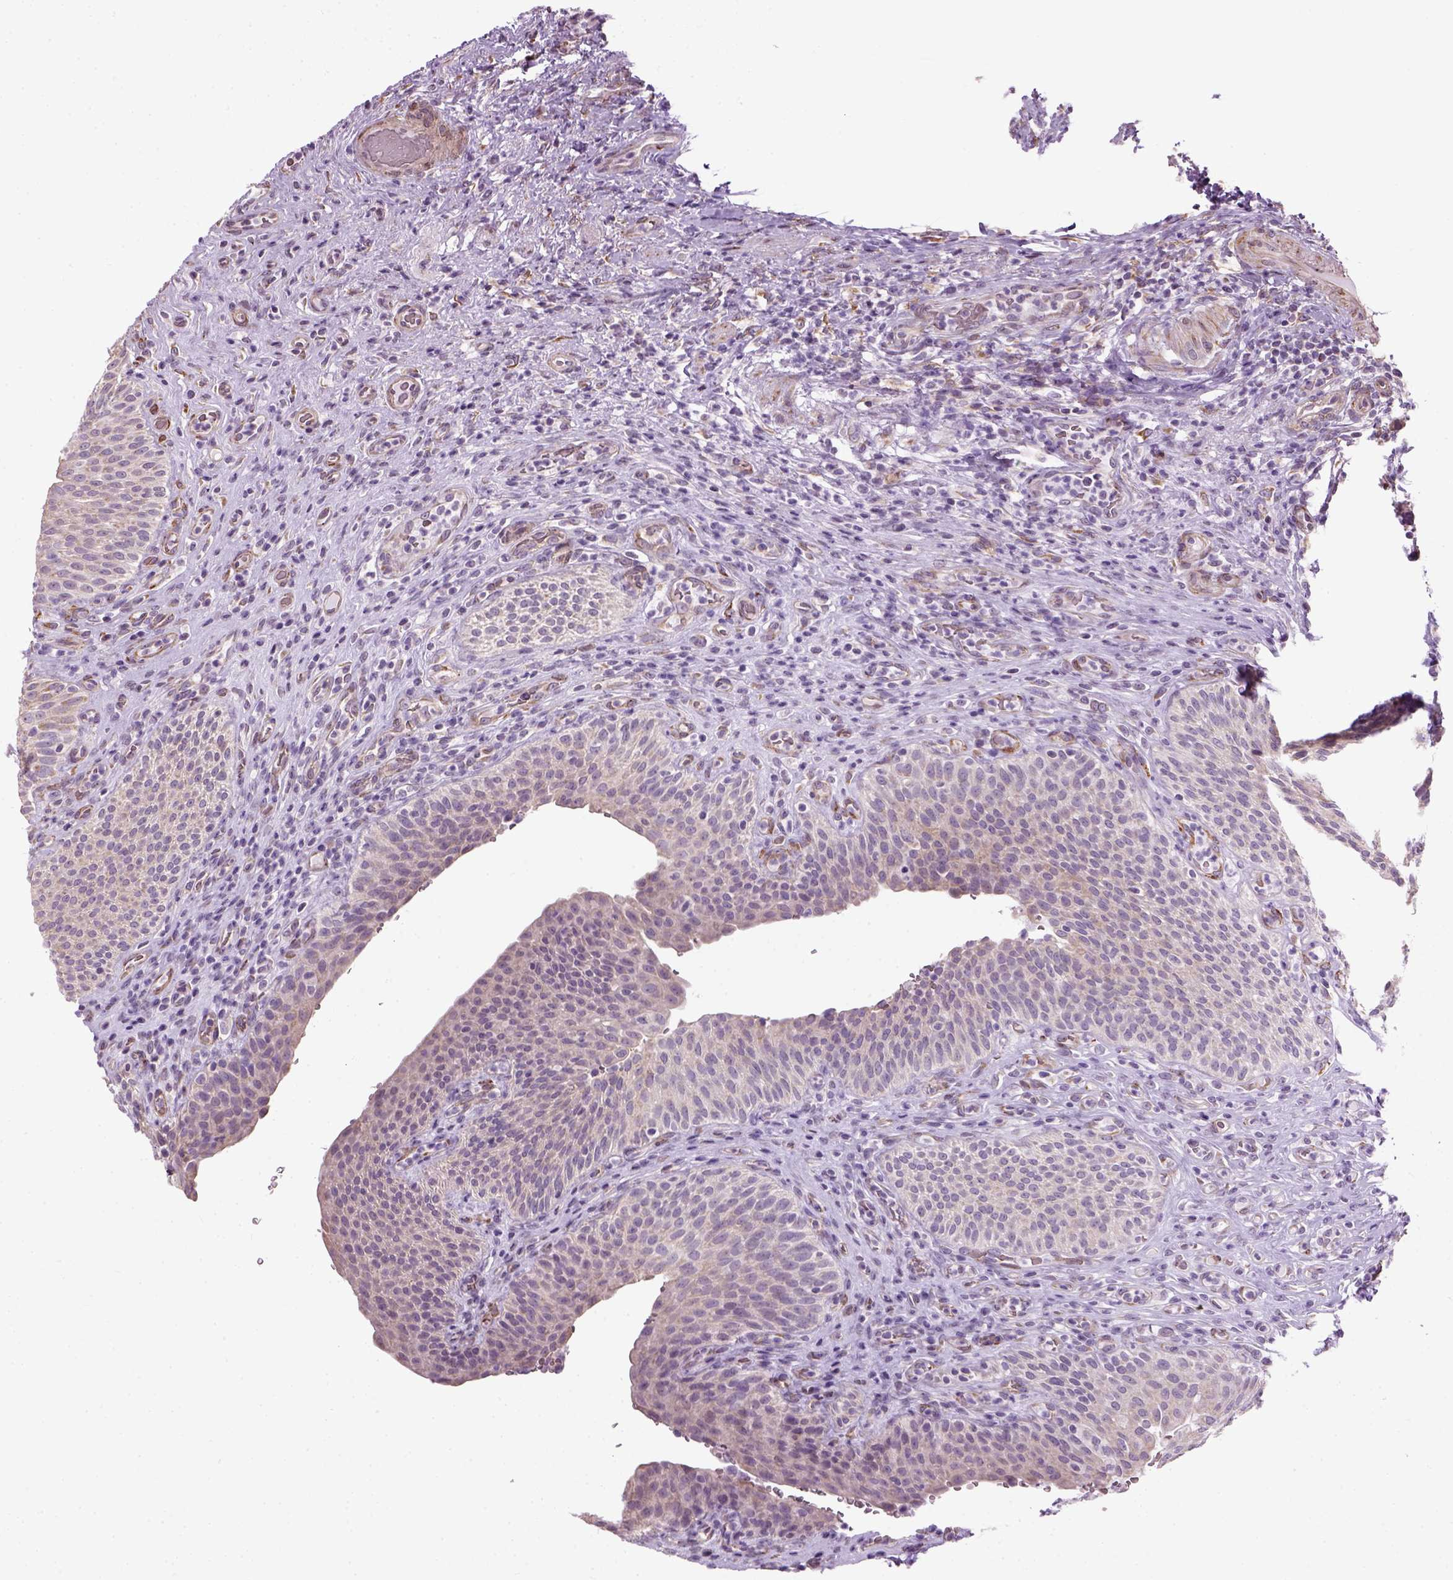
{"staining": {"intensity": "weak", "quantity": "25%-75%", "location": "cytoplasmic/membranous"}, "tissue": "urinary bladder", "cell_type": "Urothelial cells", "image_type": "normal", "snomed": [{"axis": "morphology", "description": "Normal tissue, NOS"}, {"axis": "topography", "description": "Urinary bladder"}, {"axis": "topography", "description": "Peripheral nerve tissue"}], "caption": "This photomicrograph displays immunohistochemistry (IHC) staining of normal urinary bladder, with low weak cytoplasmic/membranous expression in approximately 25%-75% of urothelial cells.", "gene": "XK", "patient": {"sex": "male", "age": 66}}